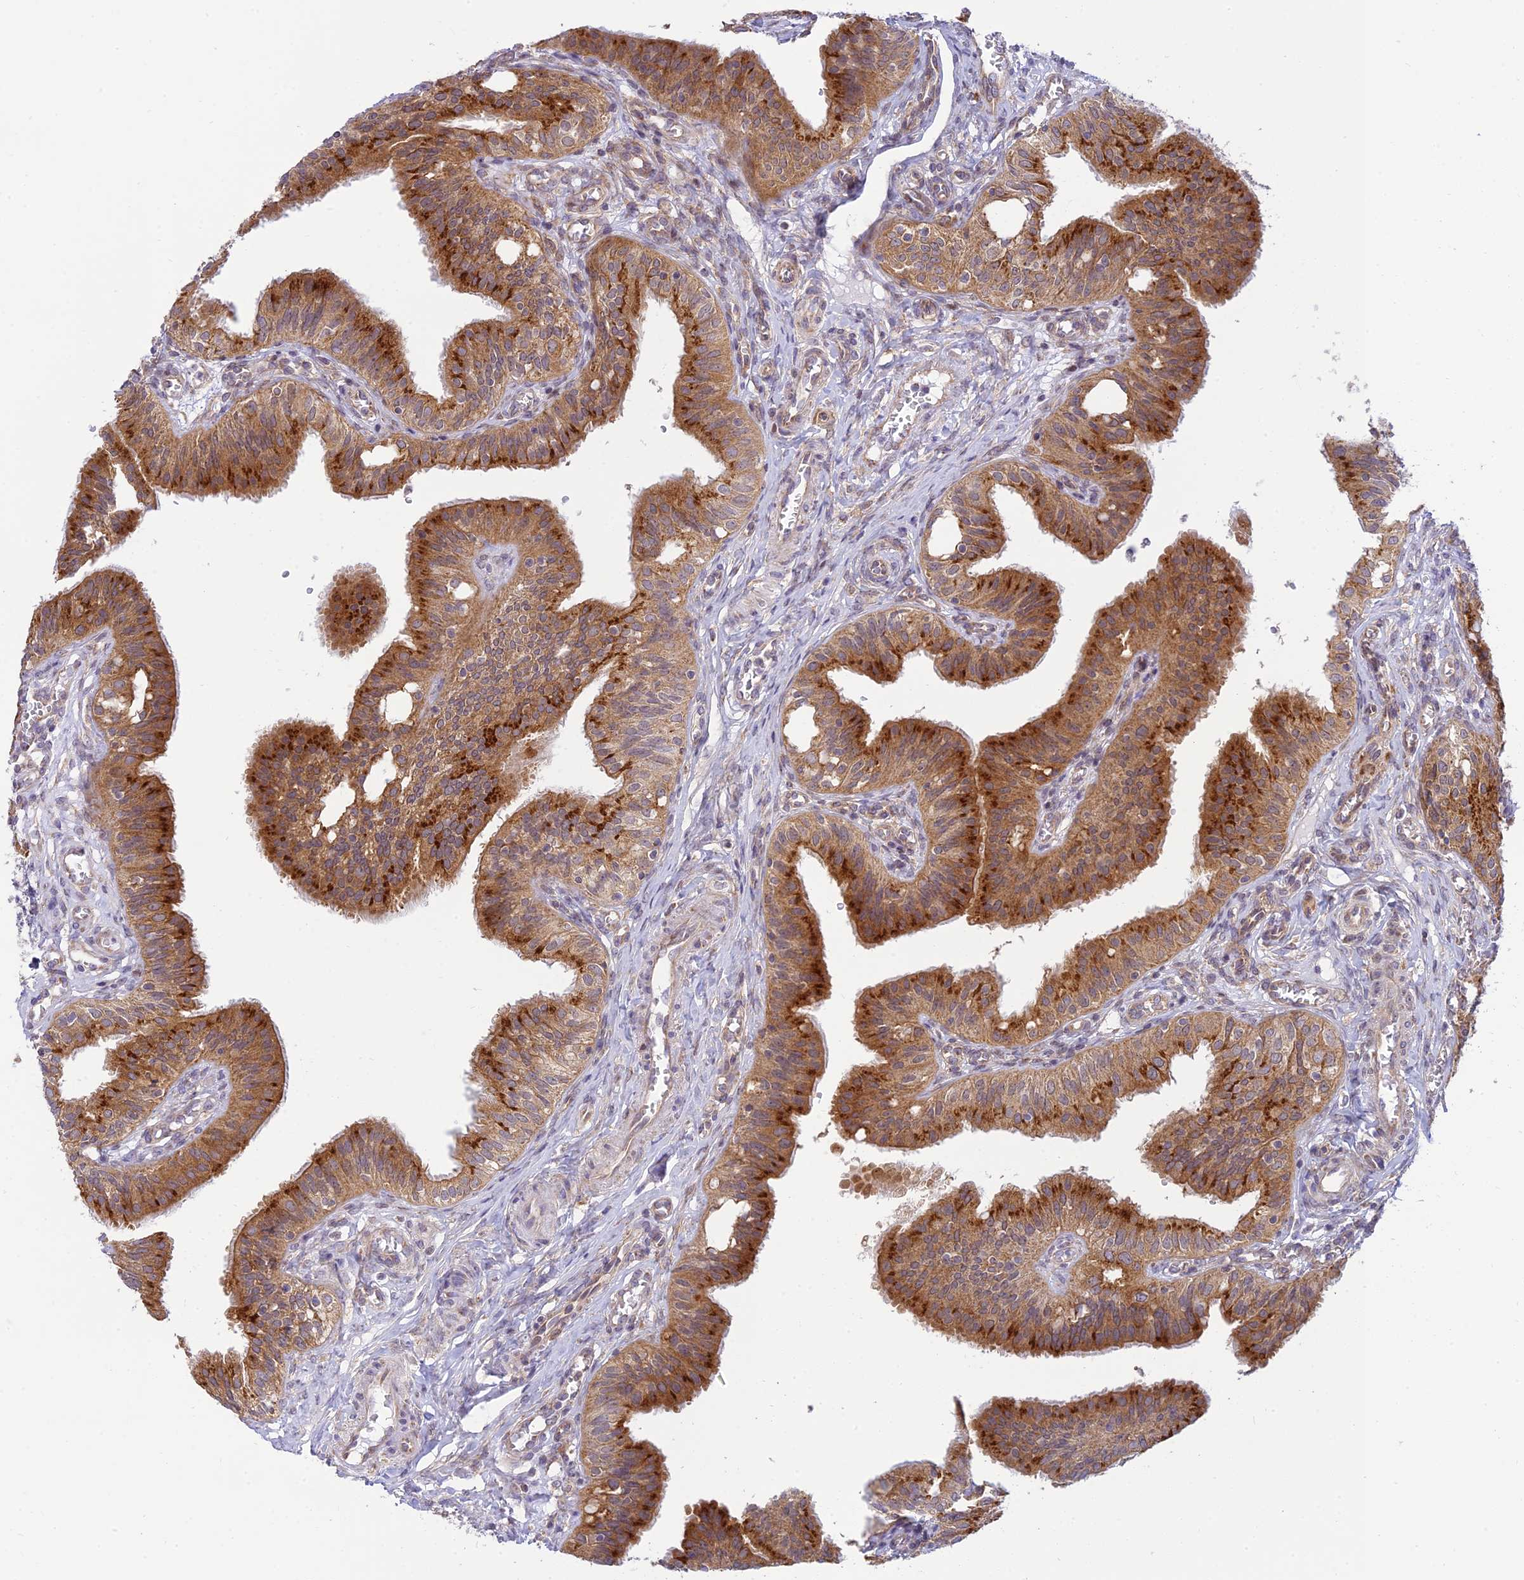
{"staining": {"intensity": "strong", "quantity": ">75%", "location": "cytoplasmic/membranous"}, "tissue": "fallopian tube", "cell_type": "Glandular cells", "image_type": "normal", "snomed": [{"axis": "morphology", "description": "Normal tissue, NOS"}, {"axis": "topography", "description": "Fallopian tube"}, {"axis": "topography", "description": "Ovary"}], "caption": "Protein staining of normal fallopian tube demonstrates strong cytoplasmic/membranous staining in about >75% of glandular cells.", "gene": "HOOK2", "patient": {"sex": "female", "age": 42}}